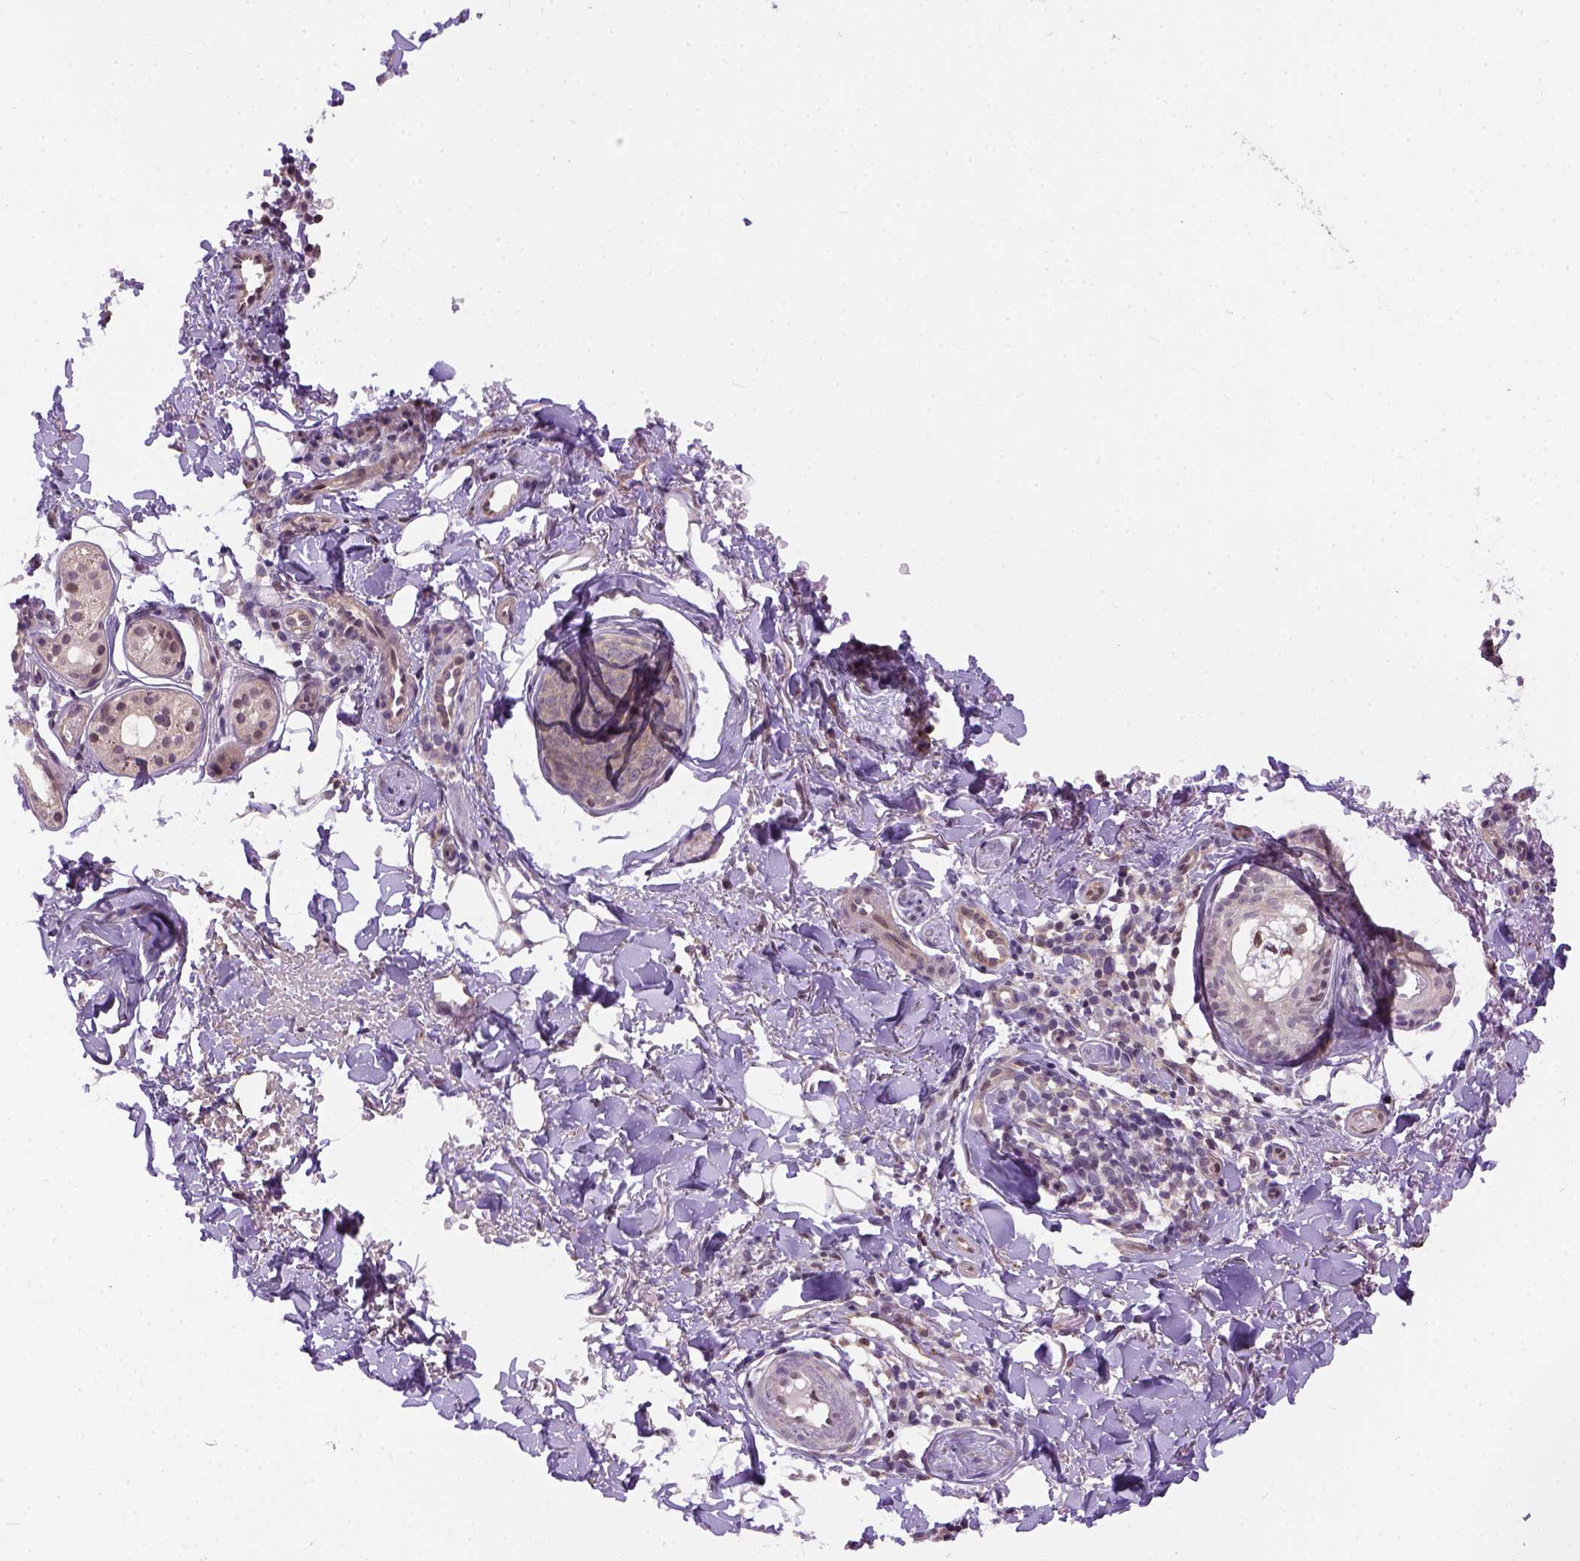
{"staining": {"intensity": "weak", "quantity": "25%-75%", "location": "cytoplasmic/membranous,nuclear"}, "tissue": "skin cancer", "cell_type": "Tumor cells", "image_type": "cancer", "snomed": [{"axis": "morphology", "description": "Basal cell carcinoma"}, {"axis": "topography", "description": "Skin"}], "caption": "IHC photomicrograph of neoplastic tissue: human basal cell carcinoma (skin) stained using IHC exhibits low levels of weak protein expression localized specifically in the cytoplasmic/membranous and nuclear of tumor cells, appearing as a cytoplasmic/membranous and nuclear brown color.", "gene": "KAZN", "patient": {"sex": "male", "age": 65}}